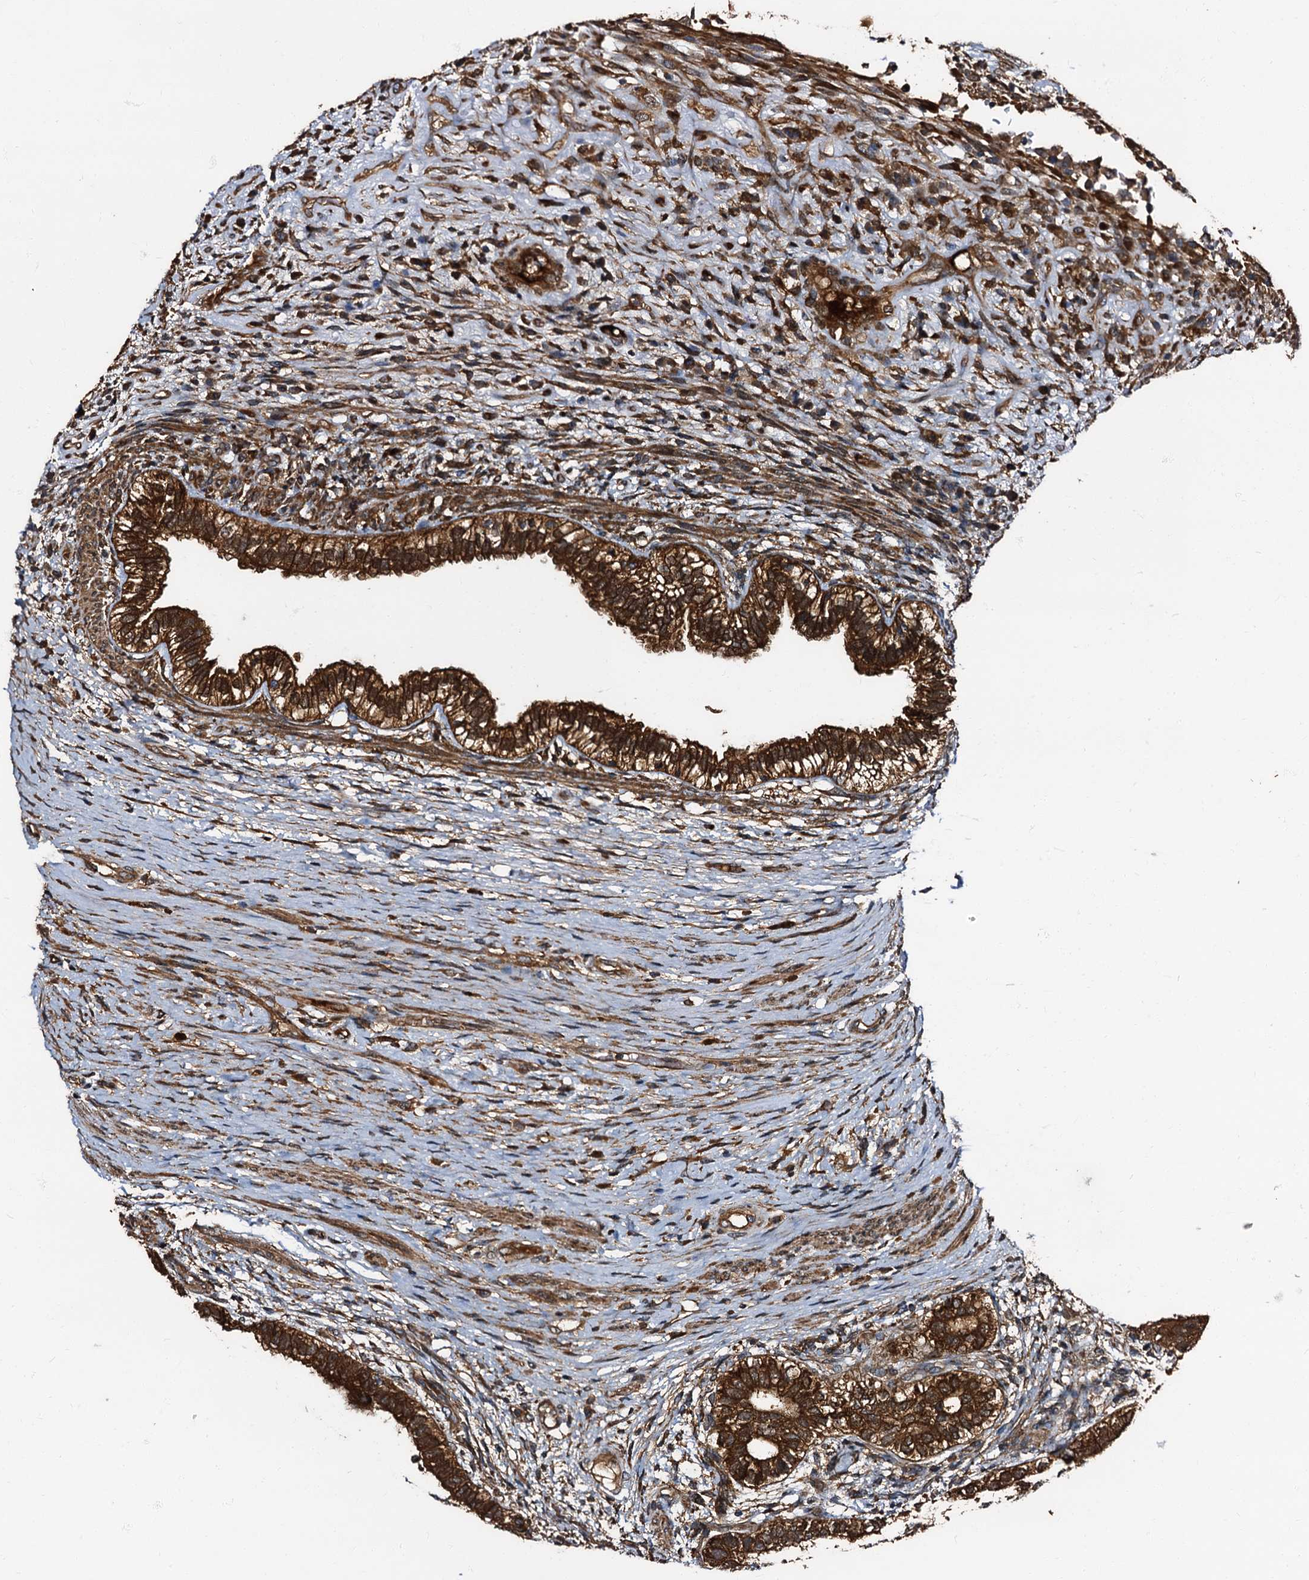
{"staining": {"intensity": "strong", "quantity": ">75%", "location": "cytoplasmic/membranous"}, "tissue": "testis cancer", "cell_type": "Tumor cells", "image_type": "cancer", "snomed": [{"axis": "morphology", "description": "Carcinoma, Embryonal, NOS"}, {"axis": "topography", "description": "Testis"}], "caption": "Embryonal carcinoma (testis) stained with DAB immunohistochemistry displays high levels of strong cytoplasmic/membranous expression in about >75% of tumor cells.", "gene": "PEX5", "patient": {"sex": "male", "age": 26}}